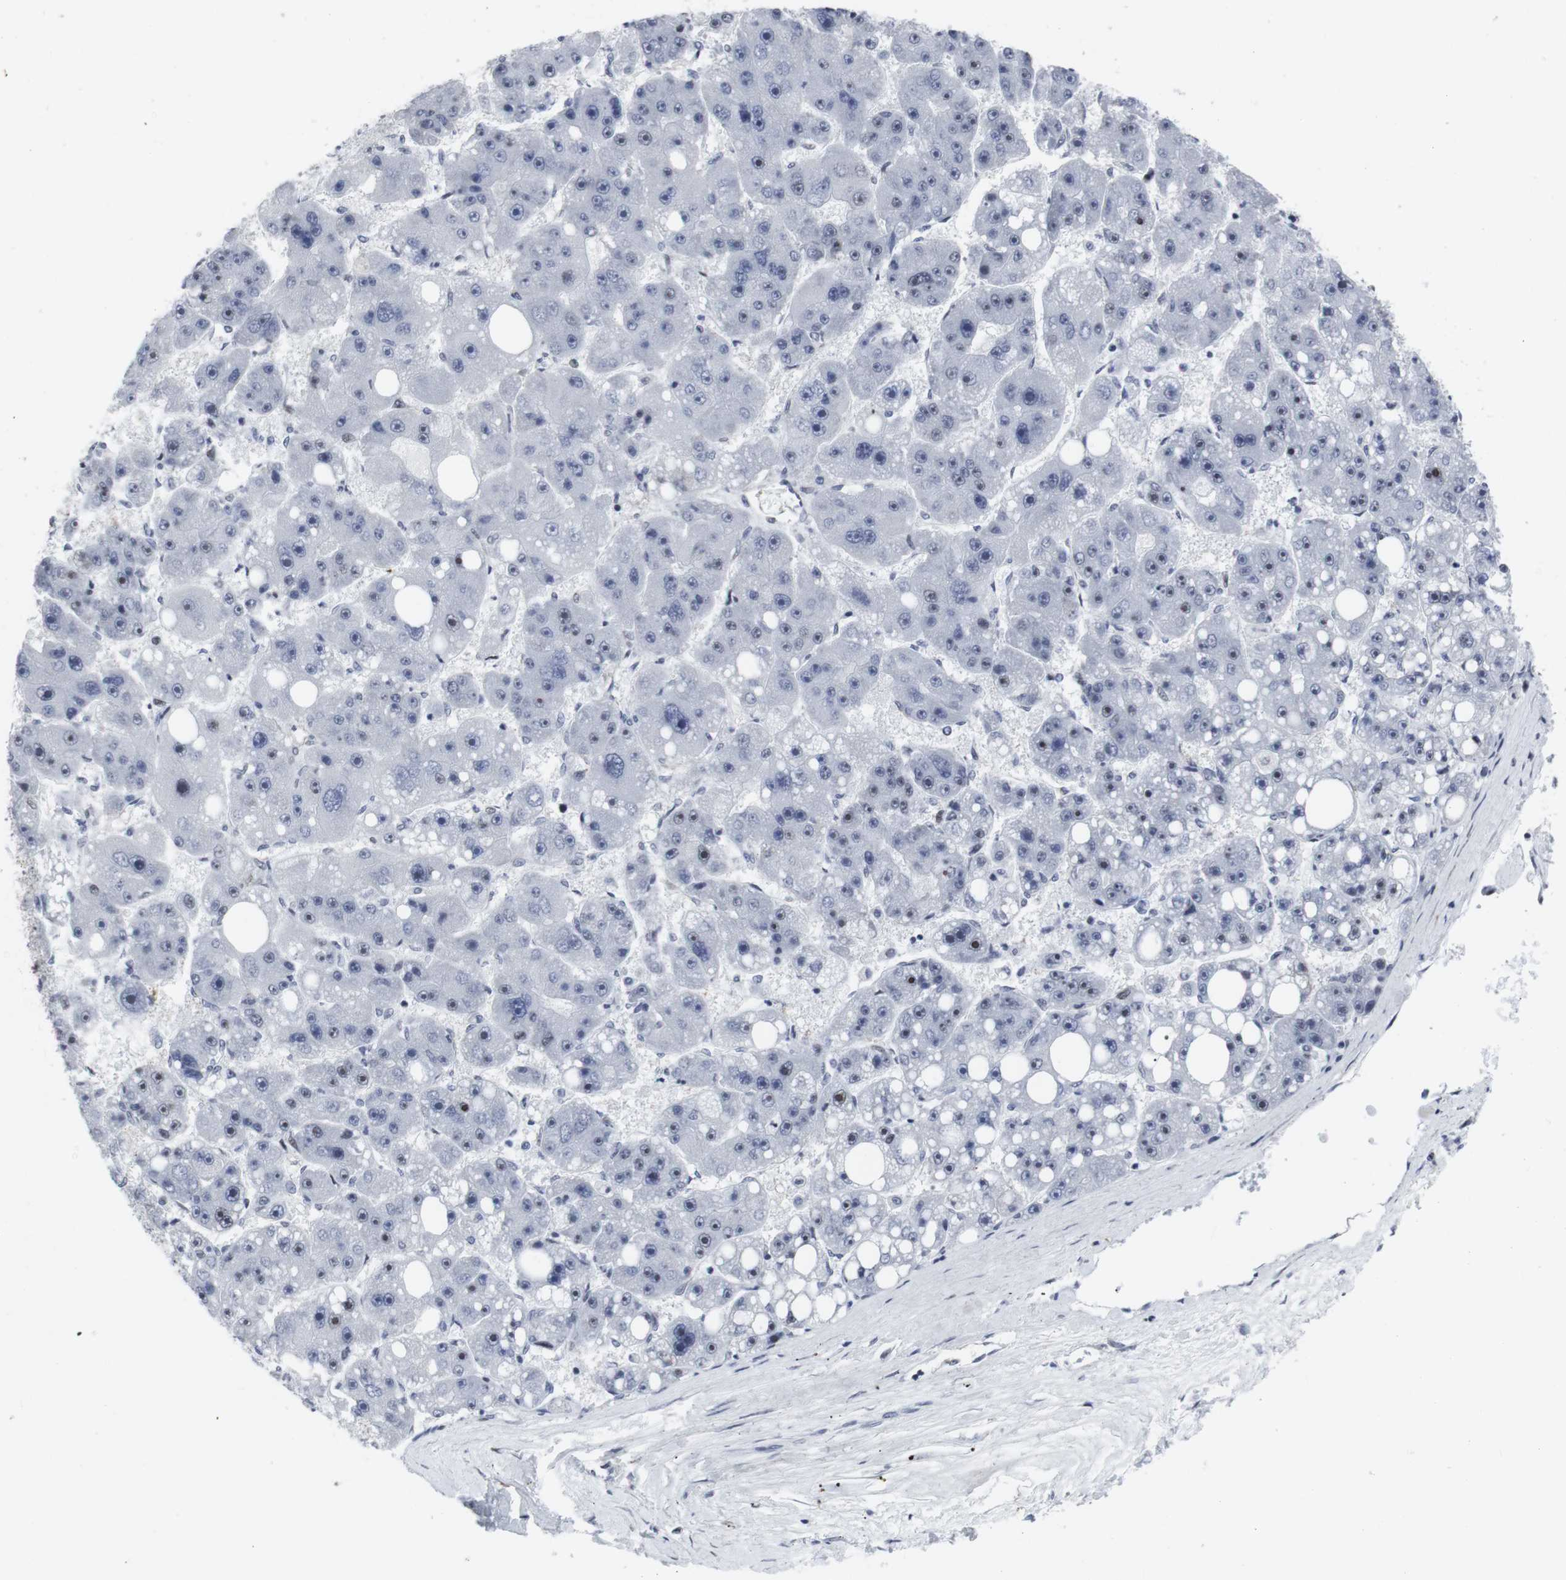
{"staining": {"intensity": "moderate", "quantity": "<25%", "location": "nuclear"}, "tissue": "liver cancer", "cell_type": "Tumor cells", "image_type": "cancer", "snomed": [{"axis": "morphology", "description": "Carcinoma, Hepatocellular, NOS"}, {"axis": "topography", "description": "Liver"}], "caption": "Immunohistochemistry (DAB (3,3'-diaminobenzidine)) staining of human liver cancer exhibits moderate nuclear protein expression in approximately <25% of tumor cells.", "gene": "MLH1", "patient": {"sex": "female", "age": 61}}